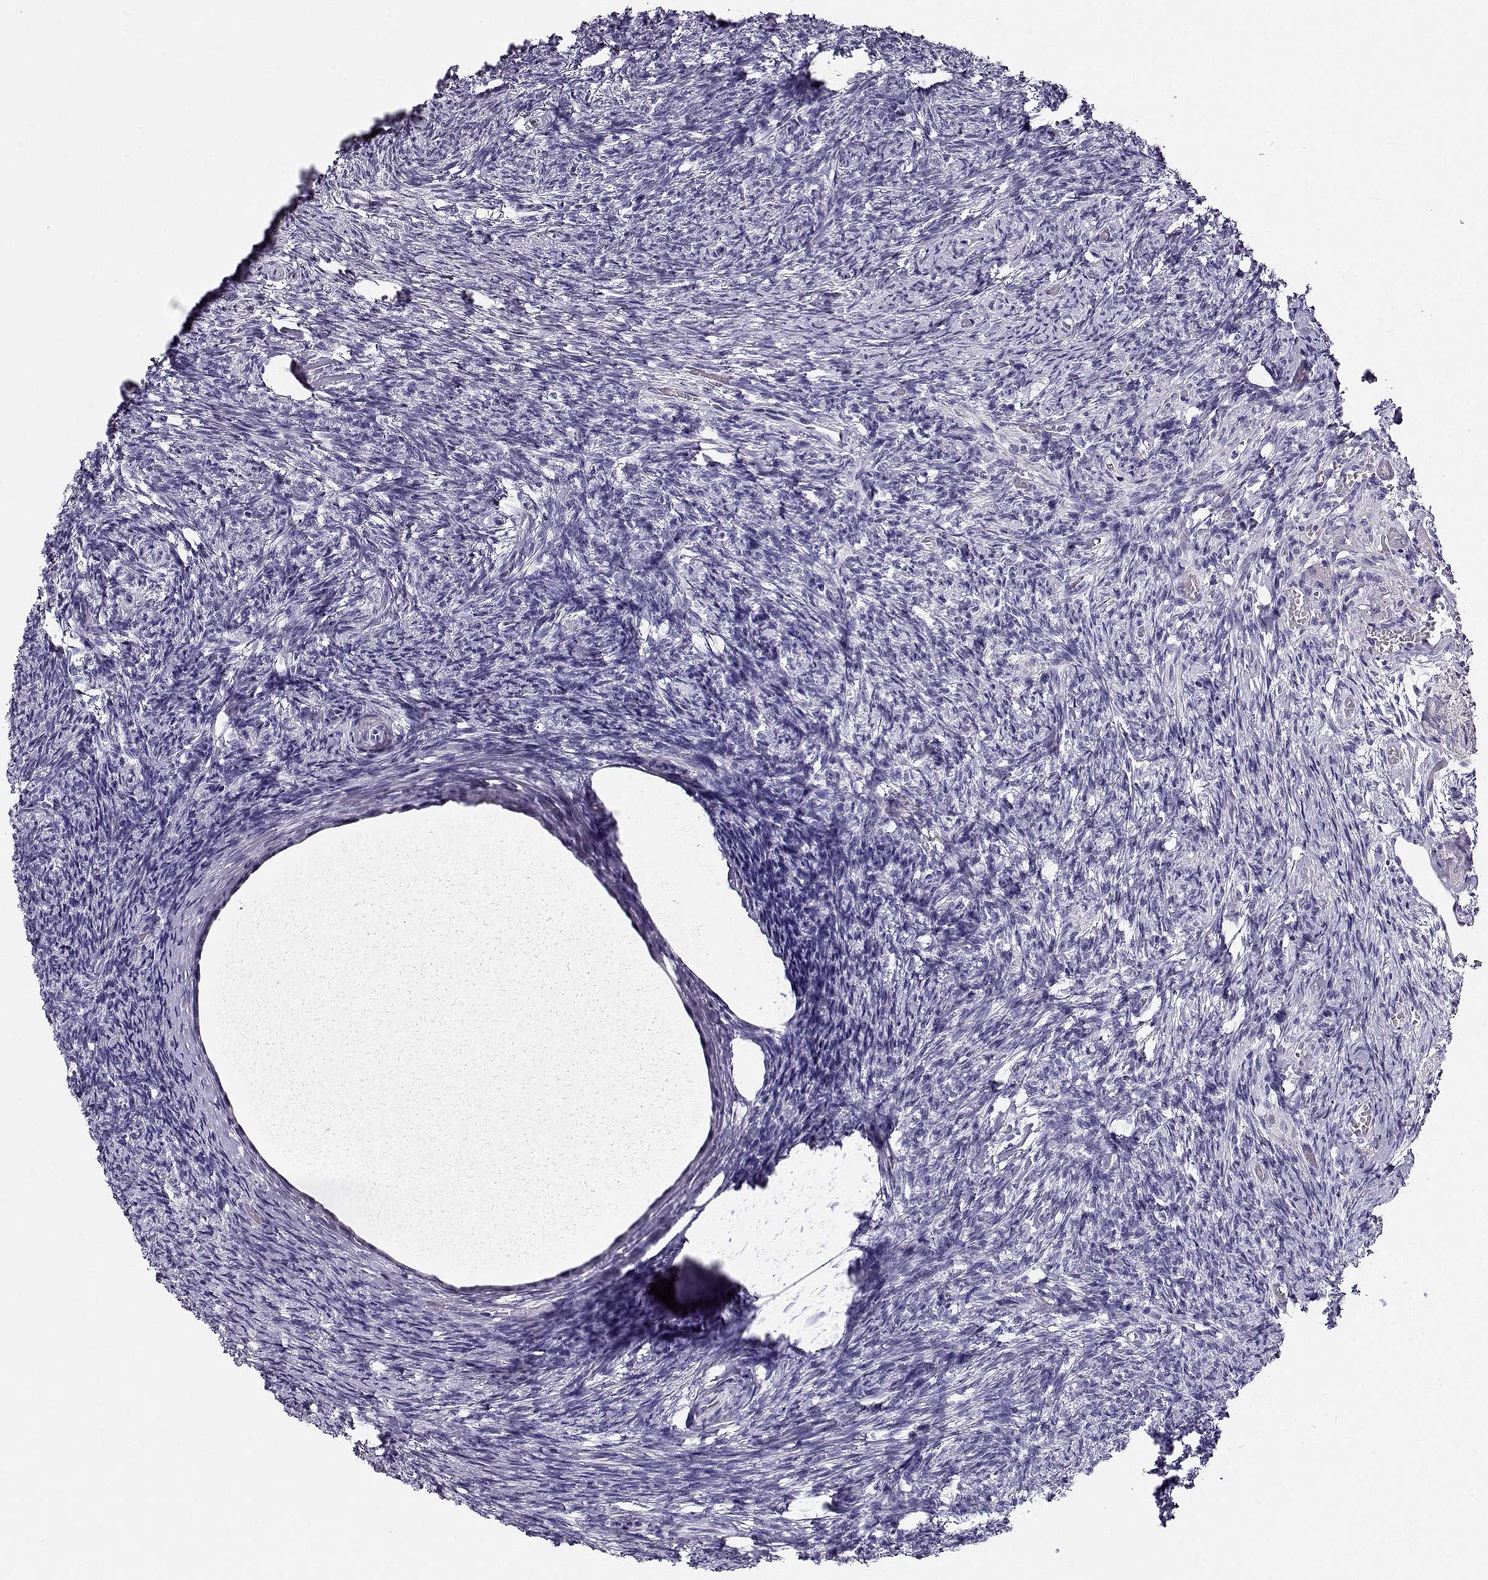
{"staining": {"intensity": "negative", "quantity": "none", "location": "none"}, "tissue": "ovary", "cell_type": "Follicle cells", "image_type": "normal", "snomed": [{"axis": "morphology", "description": "Normal tissue, NOS"}, {"axis": "topography", "description": "Ovary"}], "caption": "Immunohistochemistry photomicrograph of benign human ovary stained for a protein (brown), which shows no positivity in follicle cells.", "gene": "CRX", "patient": {"sex": "female", "age": 72}}